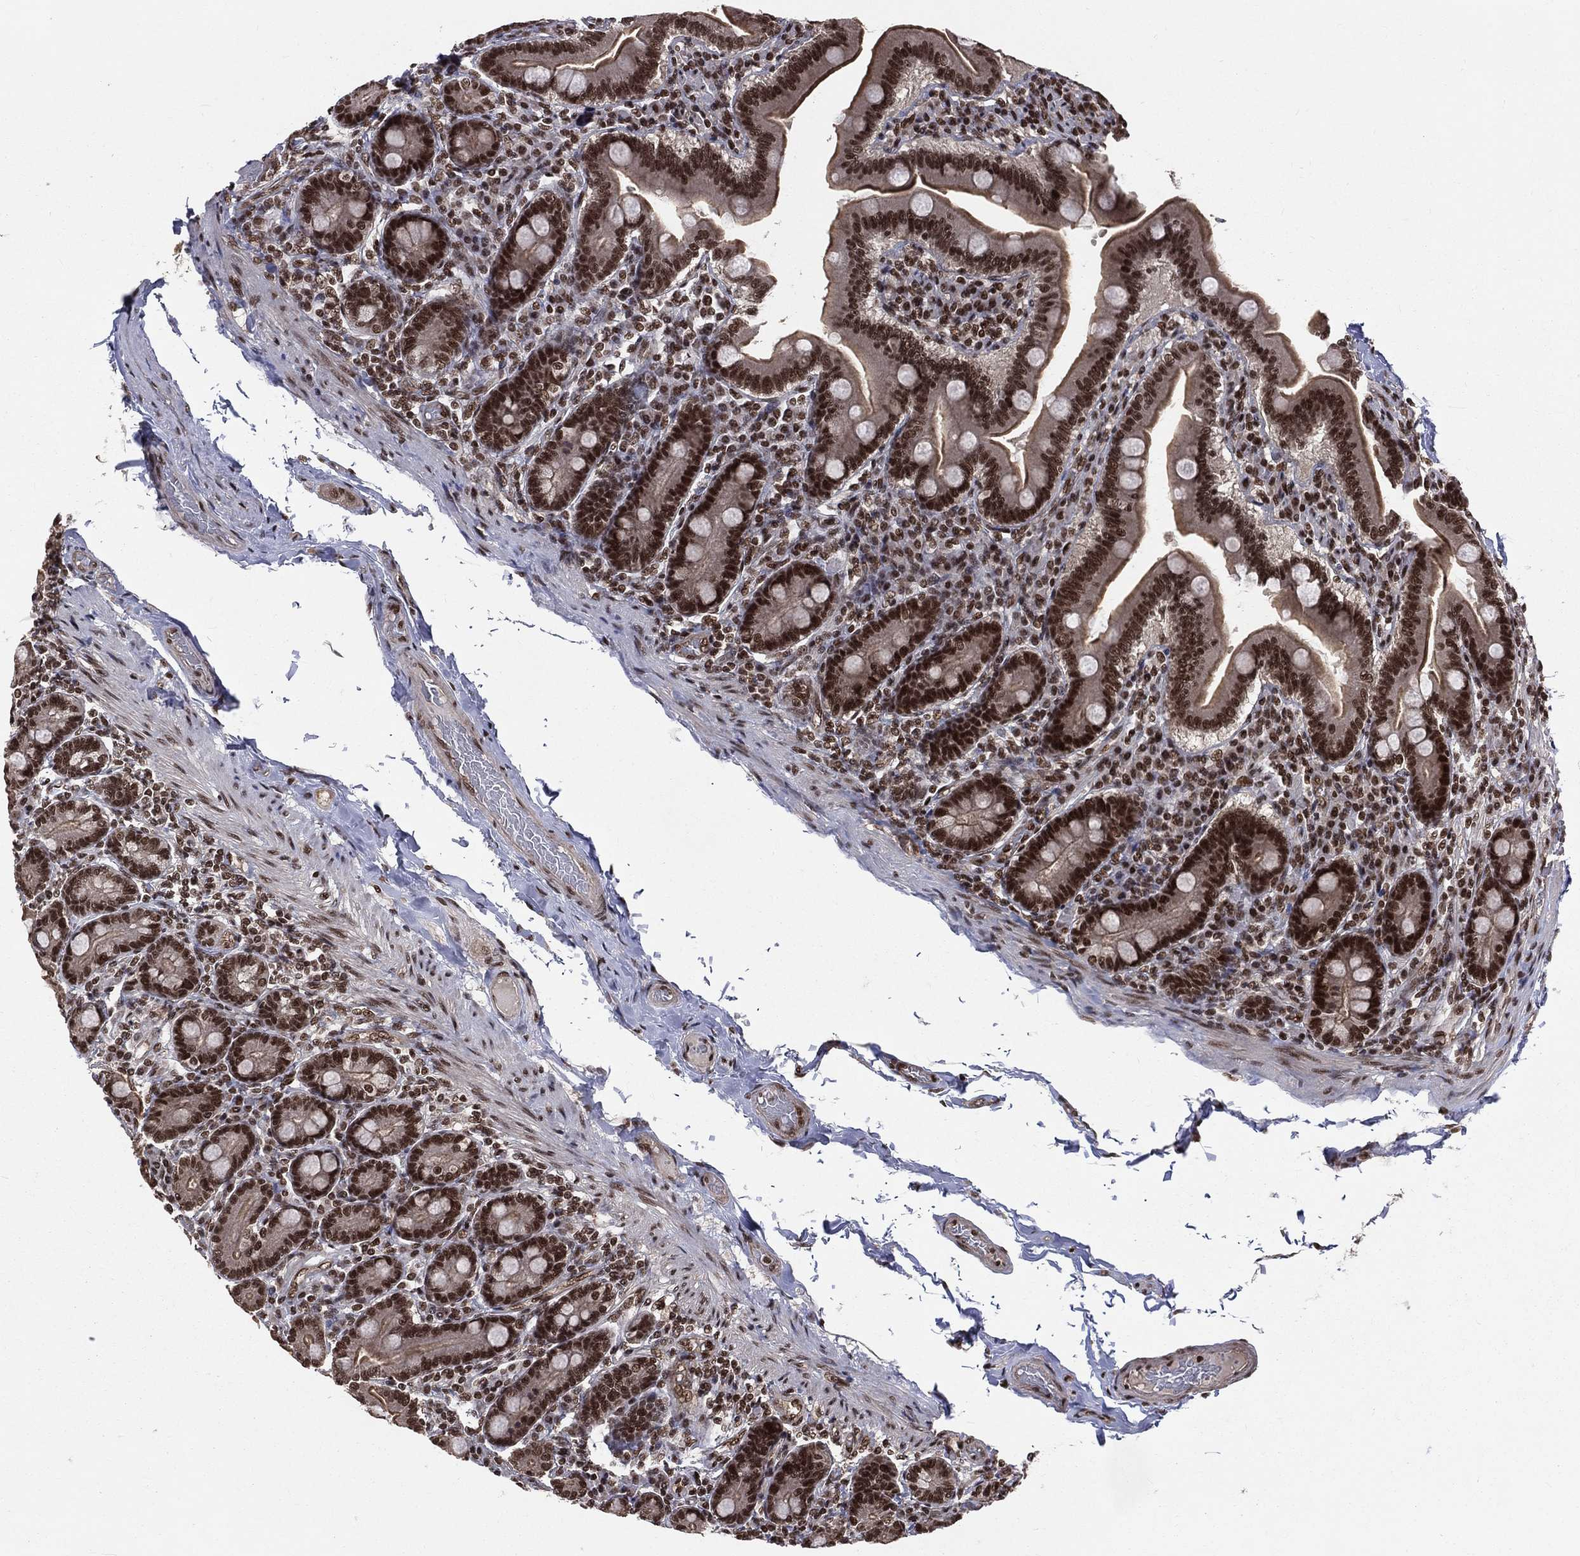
{"staining": {"intensity": "strong", "quantity": "25%-75%", "location": "nuclear"}, "tissue": "small intestine", "cell_type": "Glandular cells", "image_type": "normal", "snomed": [{"axis": "morphology", "description": "Normal tissue, NOS"}, {"axis": "topography", "description": "Small intestine"}], "caption": "The histopathology image displays staining of benign small intestine, revealing strong nuclear protein expression (brown color) within glandular cells.", "gene": "SMC3", "patient": {"sex": "male", "age": 66}}